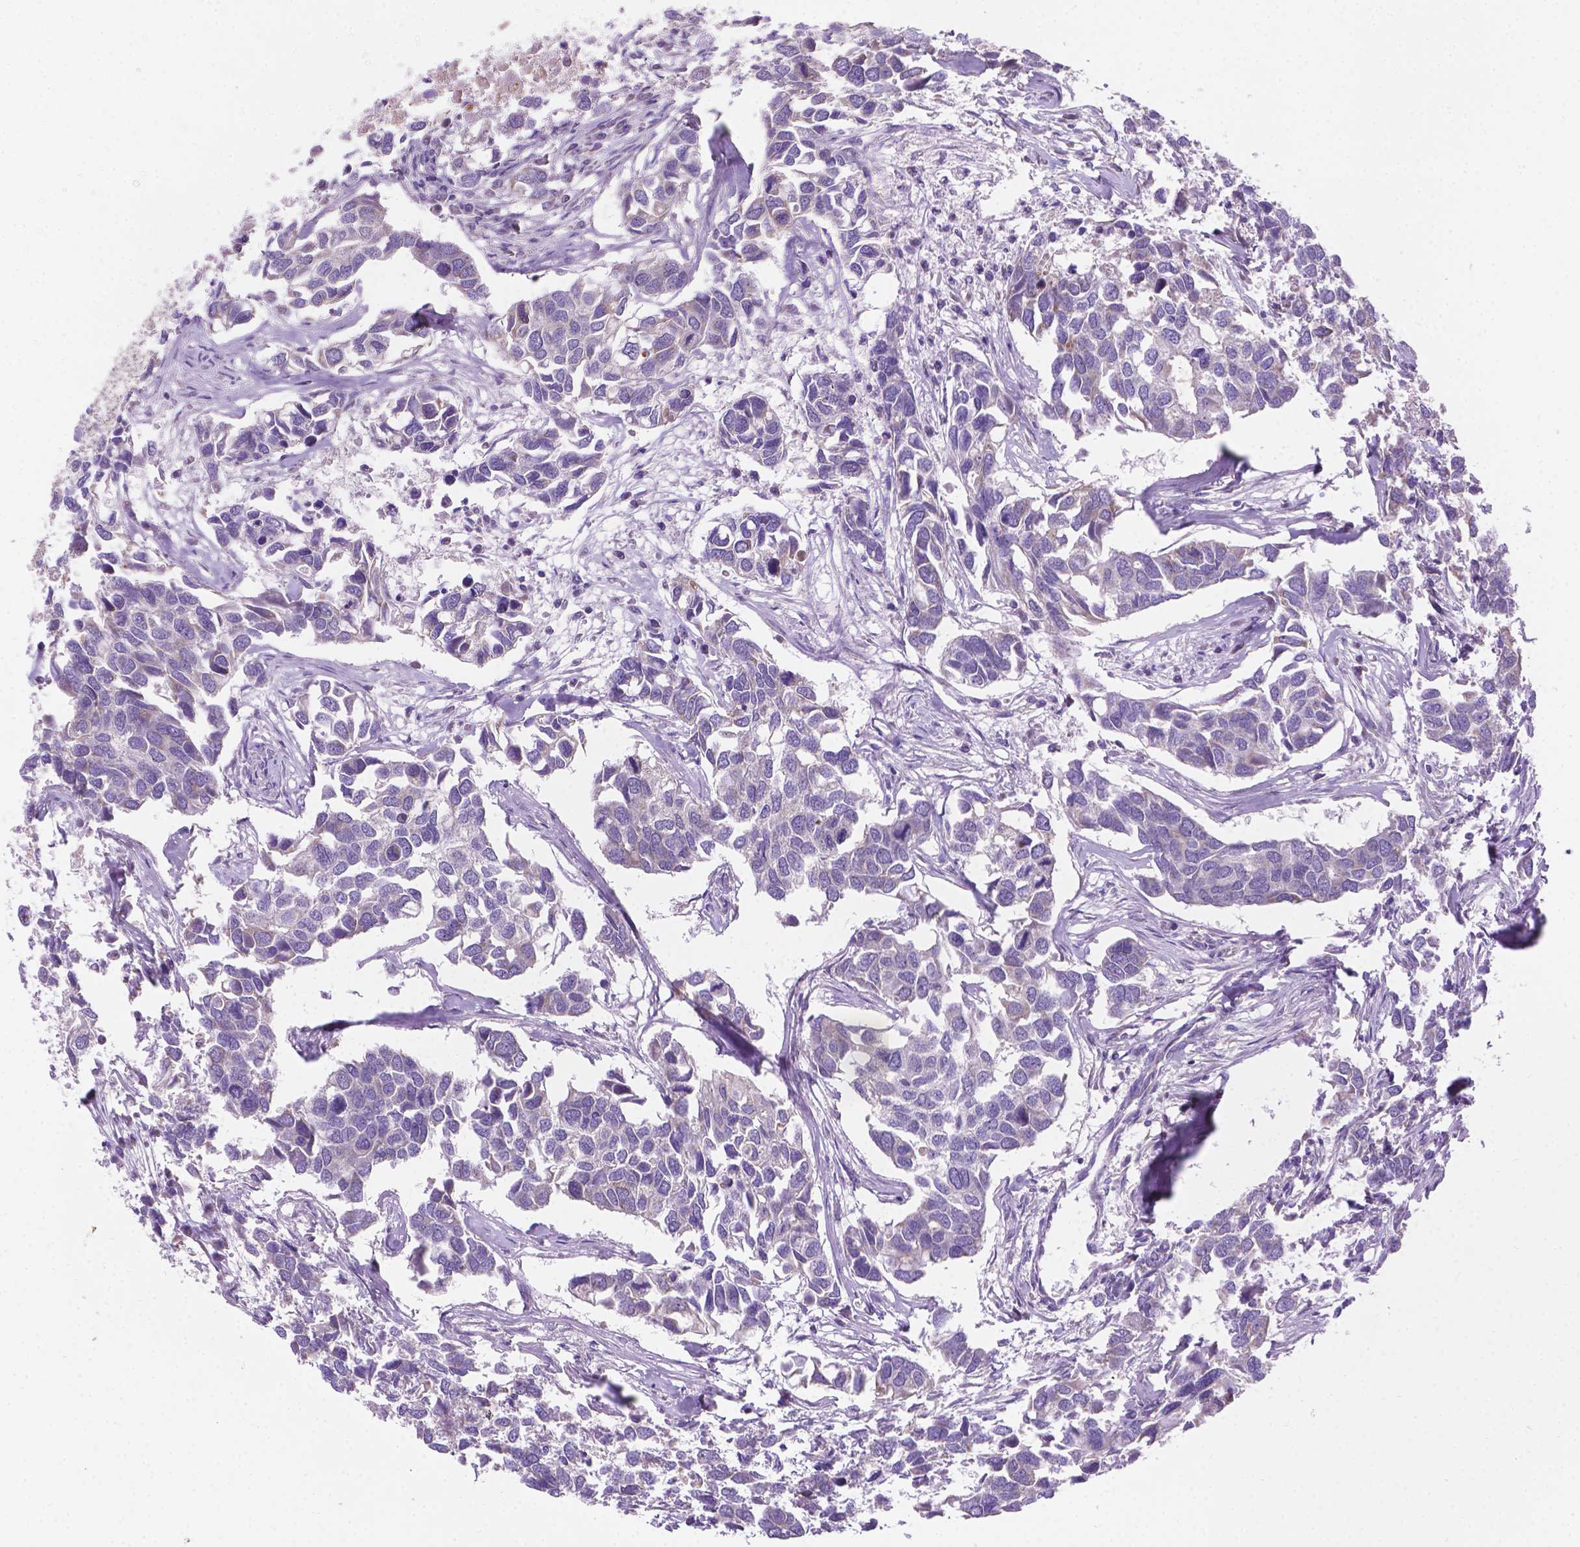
{"staining": {"intensity": "negative", "quantity": "none", "location": "none"}, "tissue": "breast cancer", "cell_type": "Tumor cells", "image_type": "cancer", "snomed": [{"axis": "morphology", "description": "Duct carcinoma"}, {"axis": "topography", "description": "Breast"}], "caption": "Human intraductal carcinoma (breast) stained for a protein using immunohistochemistry (IHC) demonstrates no expression in tumor cells.", "gene": "CSPG5", "patient": {"sex": "female", "age": 83}}